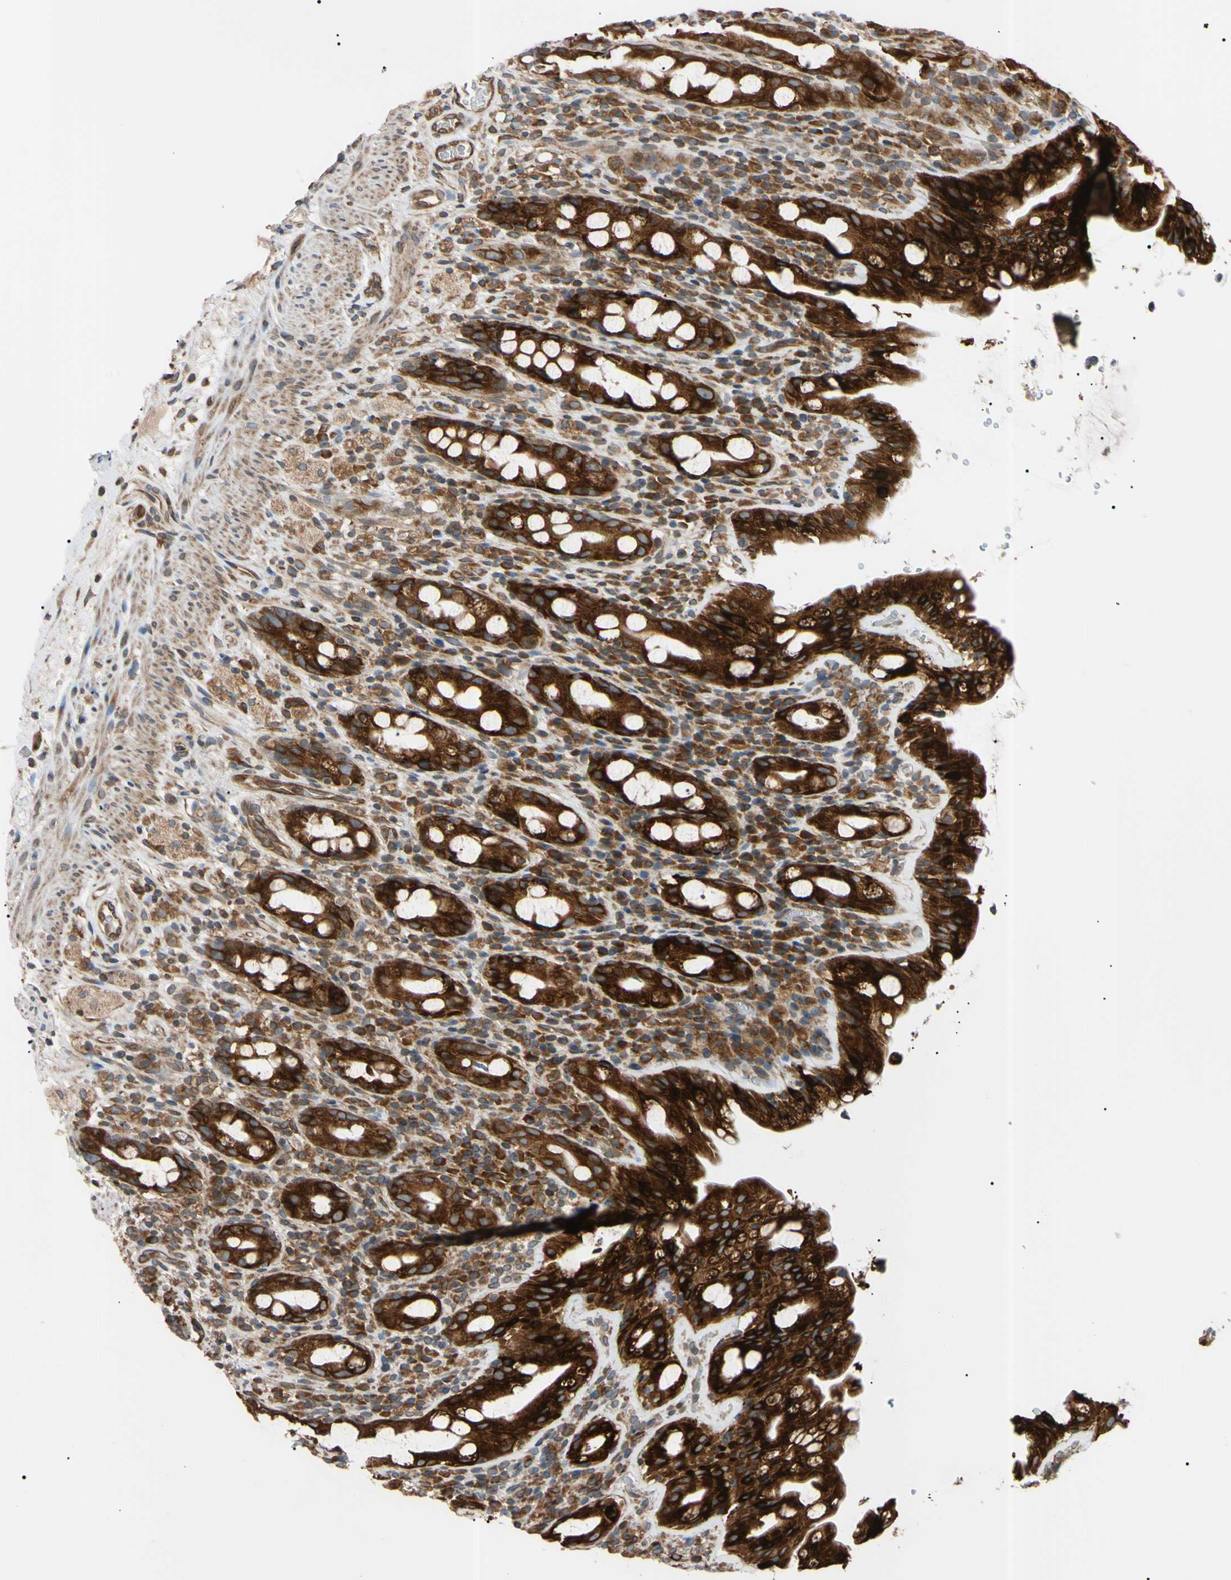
{"staining": {"intensity": "strong", "quantity": ">75%", "location": "cytoplasmic/membranous"}, "tissue": "rectum", "cell_type": "Glandular cells", "image_type": "normal", "snomed": [{"axis": "morphology", "description": "Normal tissue, NOS"}, {"axis": "topography", "description": "Rectum"}], "caption": "Strong cytoplasmic/membranous expression is seen in about >75% of glandular cells in normal rectum.", "gene": "VAPA", "patient": {"sex": "male", "age": 44}}